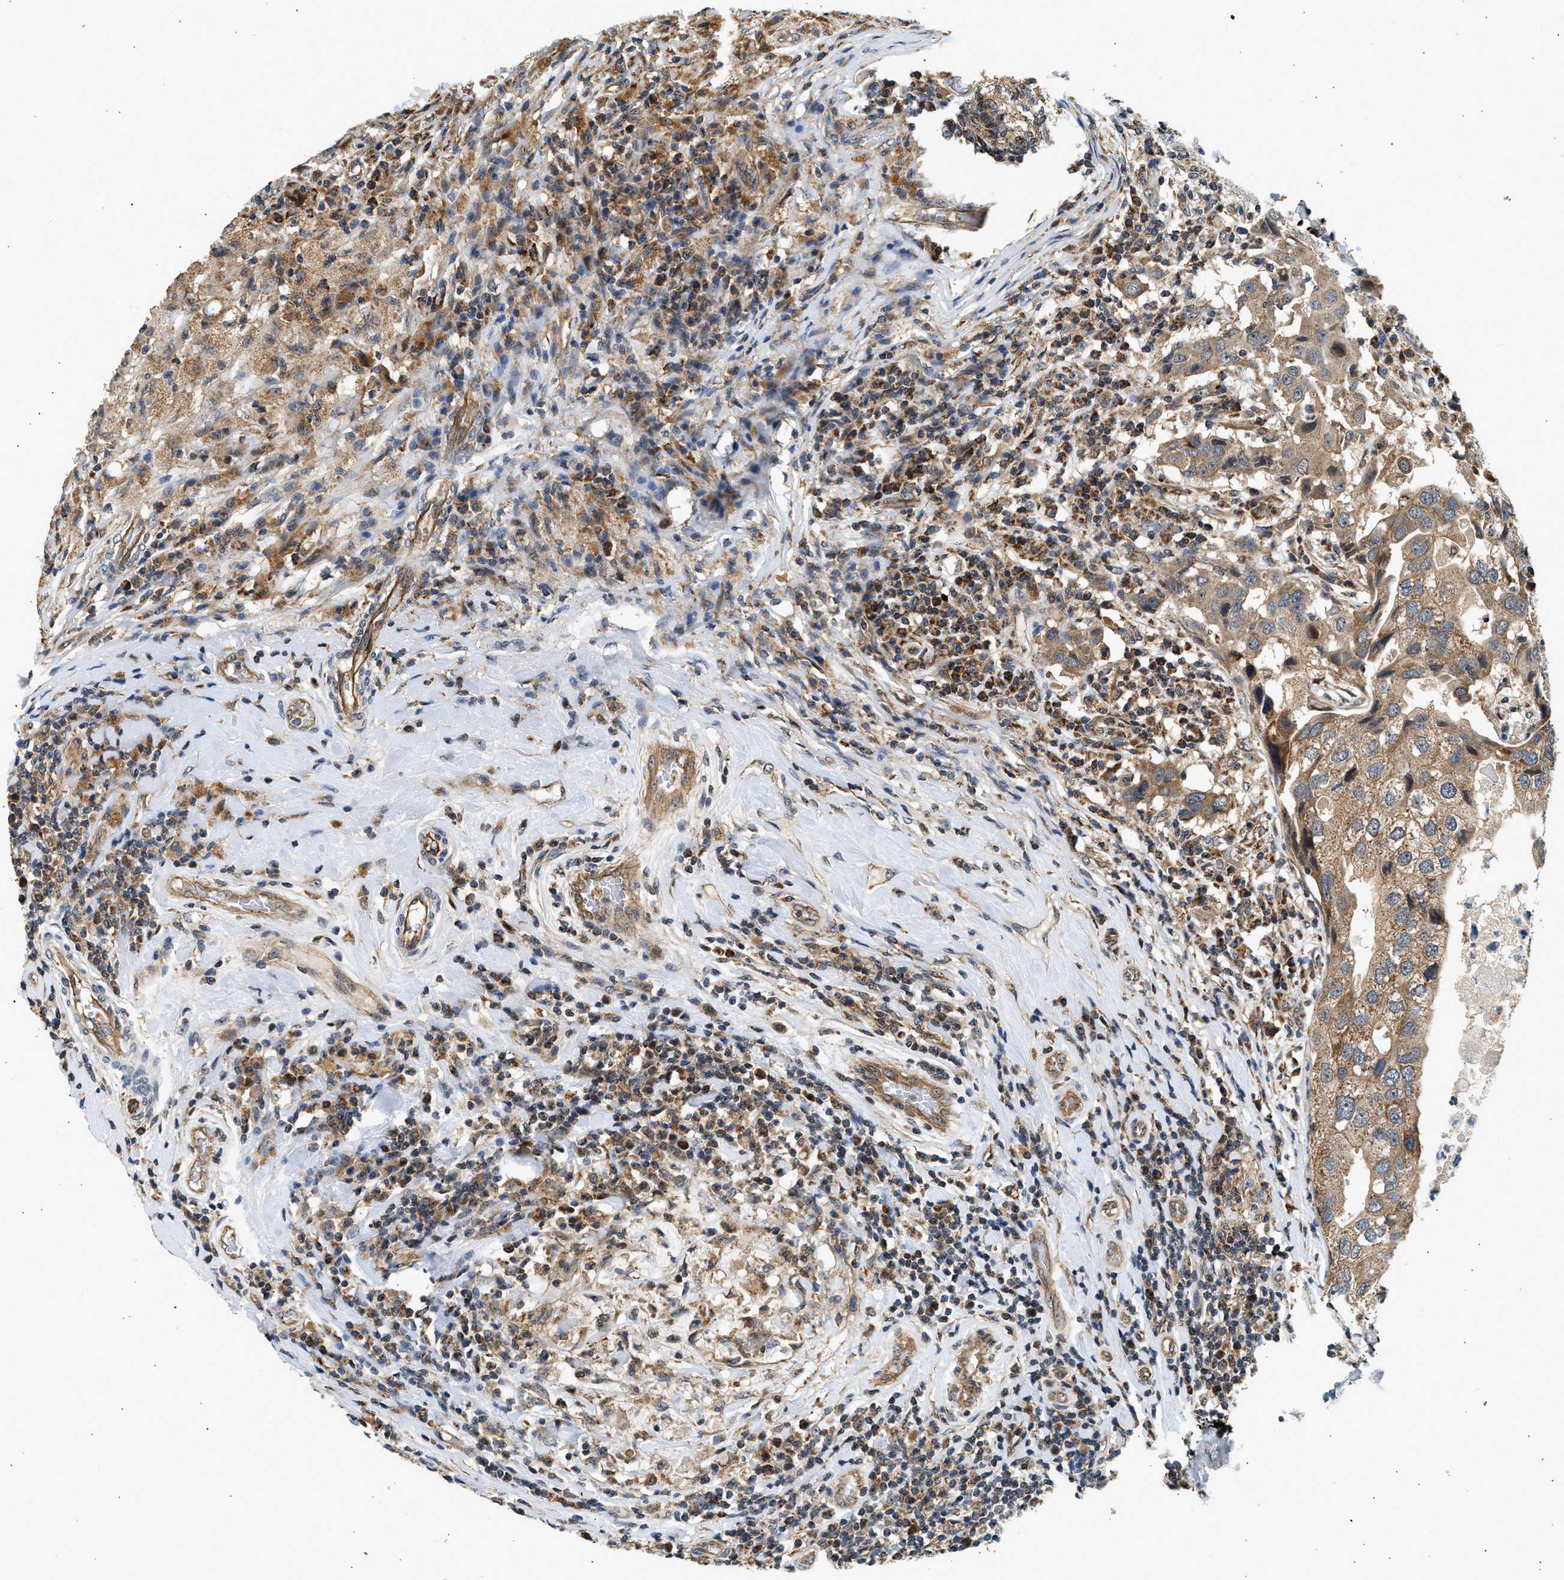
{"staining": {"intensity": "moderate", "quantity": "25%-75%", "location": "cytoplasmic/membranous"}, "tissue": "breast cancer", "cell_type": "Tumor cells", "image_type": "cancer", "snomed": [{"axis": "morphology", "description": "Duct carcinoma"}, {"axis": "topography", "description": "Breast"}], "caption": "A medium amount of moderate cytoplasmic/membranous staining is appreciated in about 25%-75% of tumor cells in breast invasive ductal carcinoma tissue.", "gene": "DUSP14", "patient": {"sex": "female", "age": 27}}